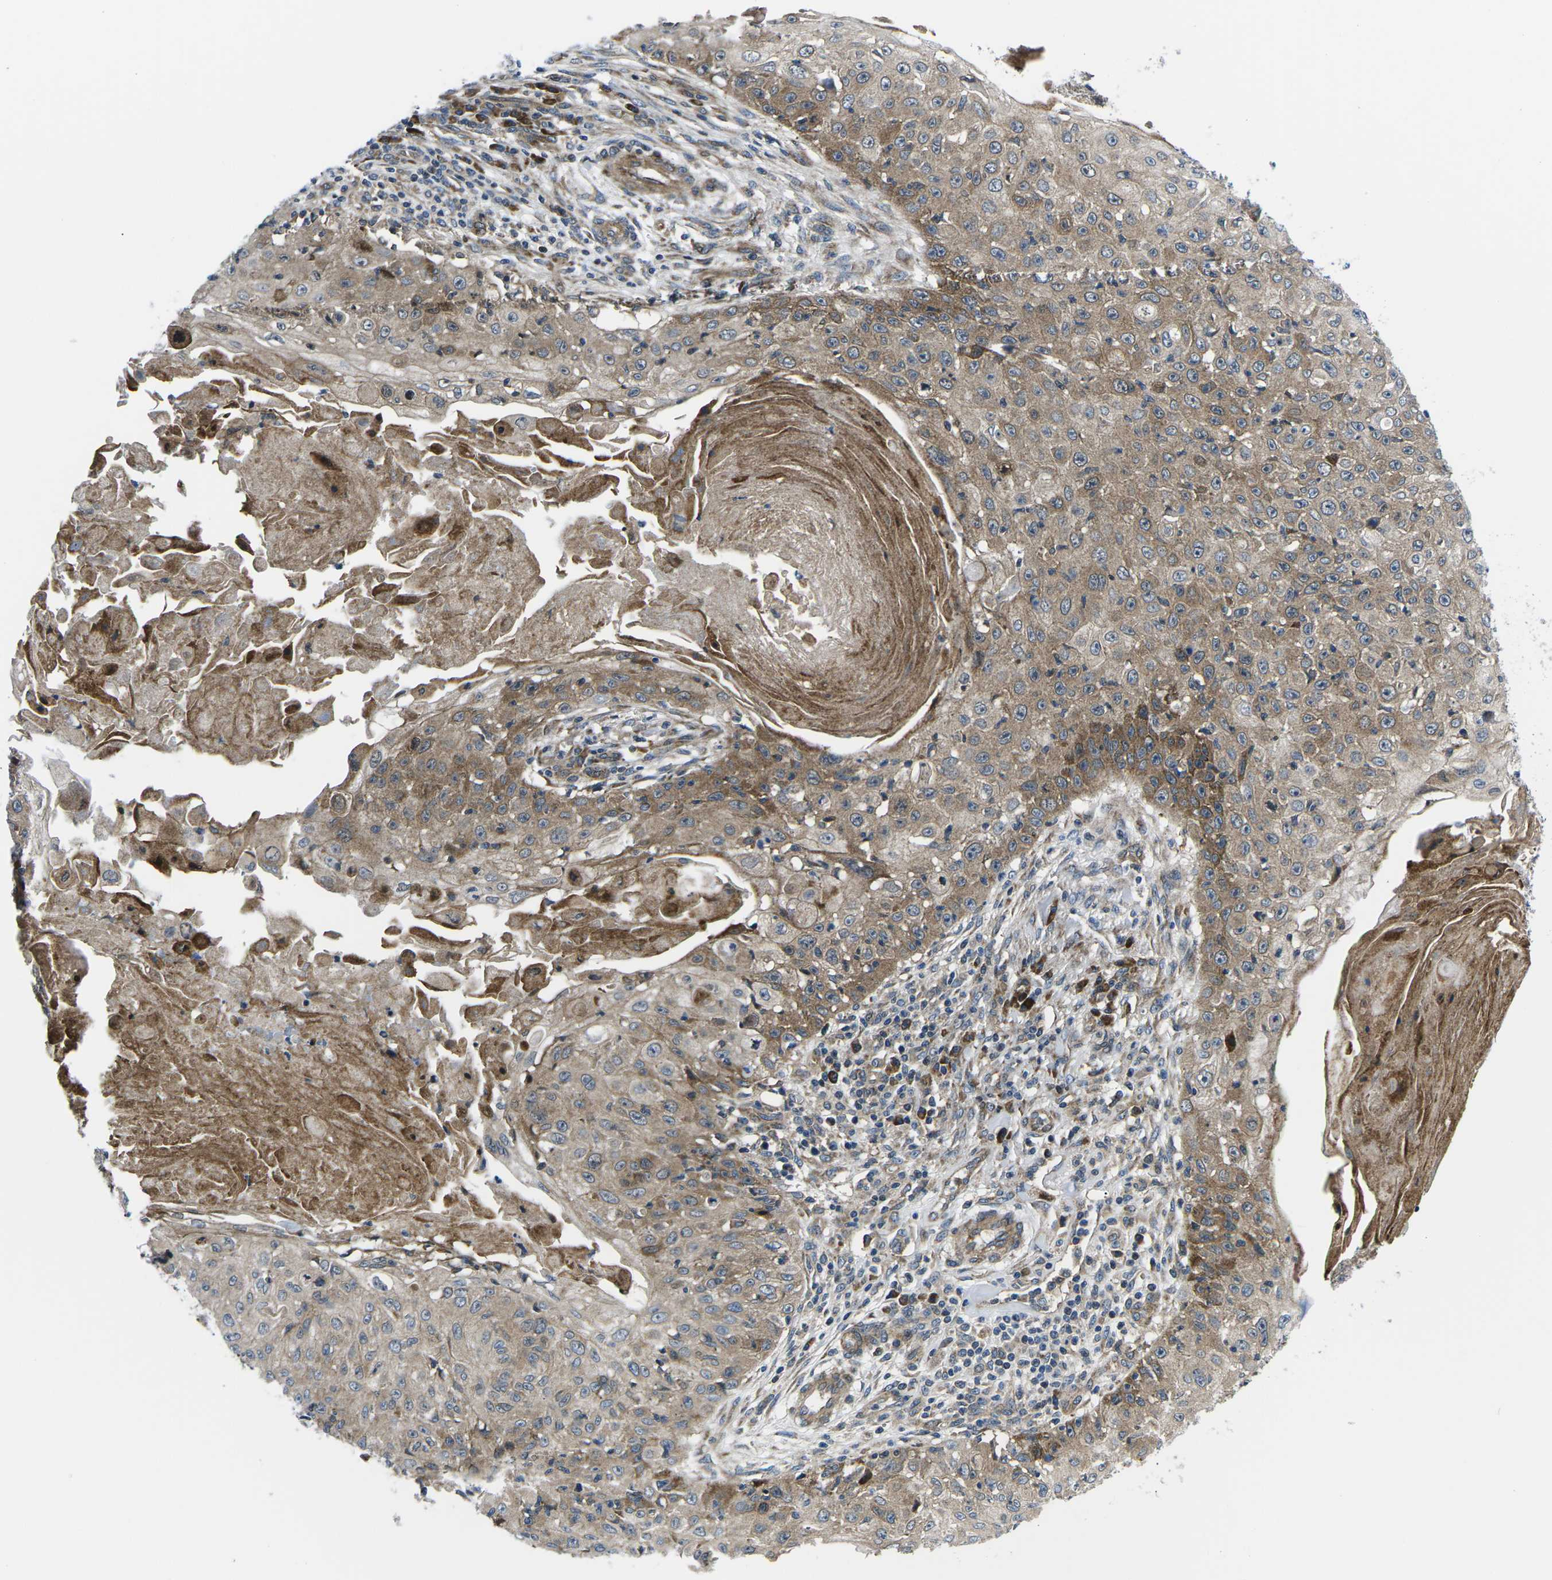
{"staining": {"intensity": "moderate", "quantity": ">75%", "location": "cytoplasmic/membranous"}, "tissue": "skin cancer", "cell_type": "Tumor cells", "image_type": "cancer", "snomed": [{"axis": "morphology", "description": "Squamous cell carcinoma, NOS"}, {"axis": "topography", "description": "Skin"}], "caption": "IHC of skin squamous cell carcinoma shows medium levels of moderate cytoplasmic/membranous staining in approximately >75% of tumor cells.", "gene": "EIF4E", "patient": {"sex": "male", "age": 86}}